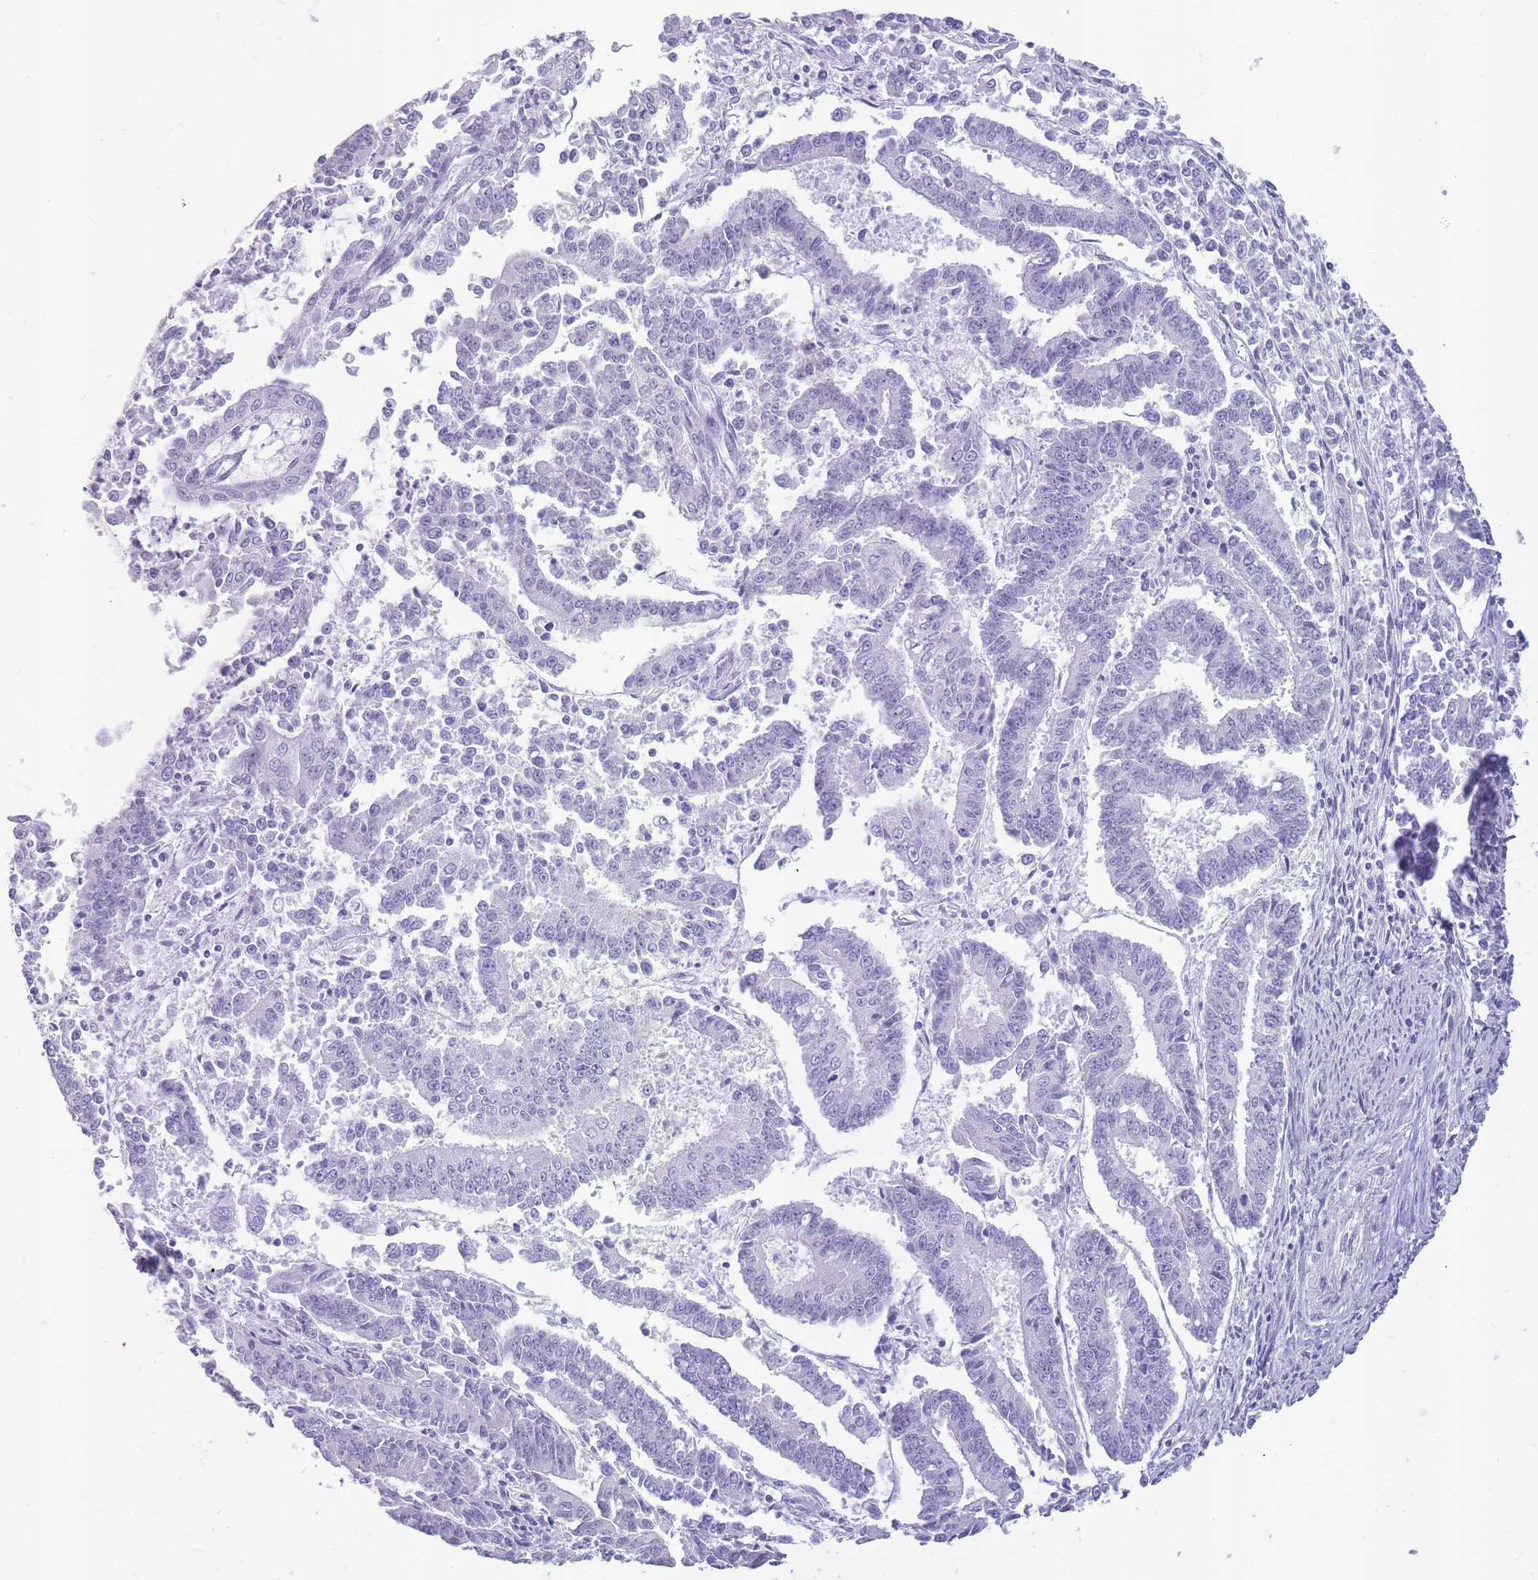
{"staining": {"intensity": "negative", "quantity": "none", "location": "none"}, "tissue": "endometrial cancer", "cell_type": "Tumor cells", "image_type": "cancer", "snomed": [{"axis": "morphology", "description": "Adenocarcinoma, NOS"}, {"axis": "topography", "description": "Endometrium"}], "caption": "A histopathology image of human adenocarcinoma (endometrial) is negative for staining in tumor cells.", "gene": "INS", "patient": {"sex": "female", "age": 73}}